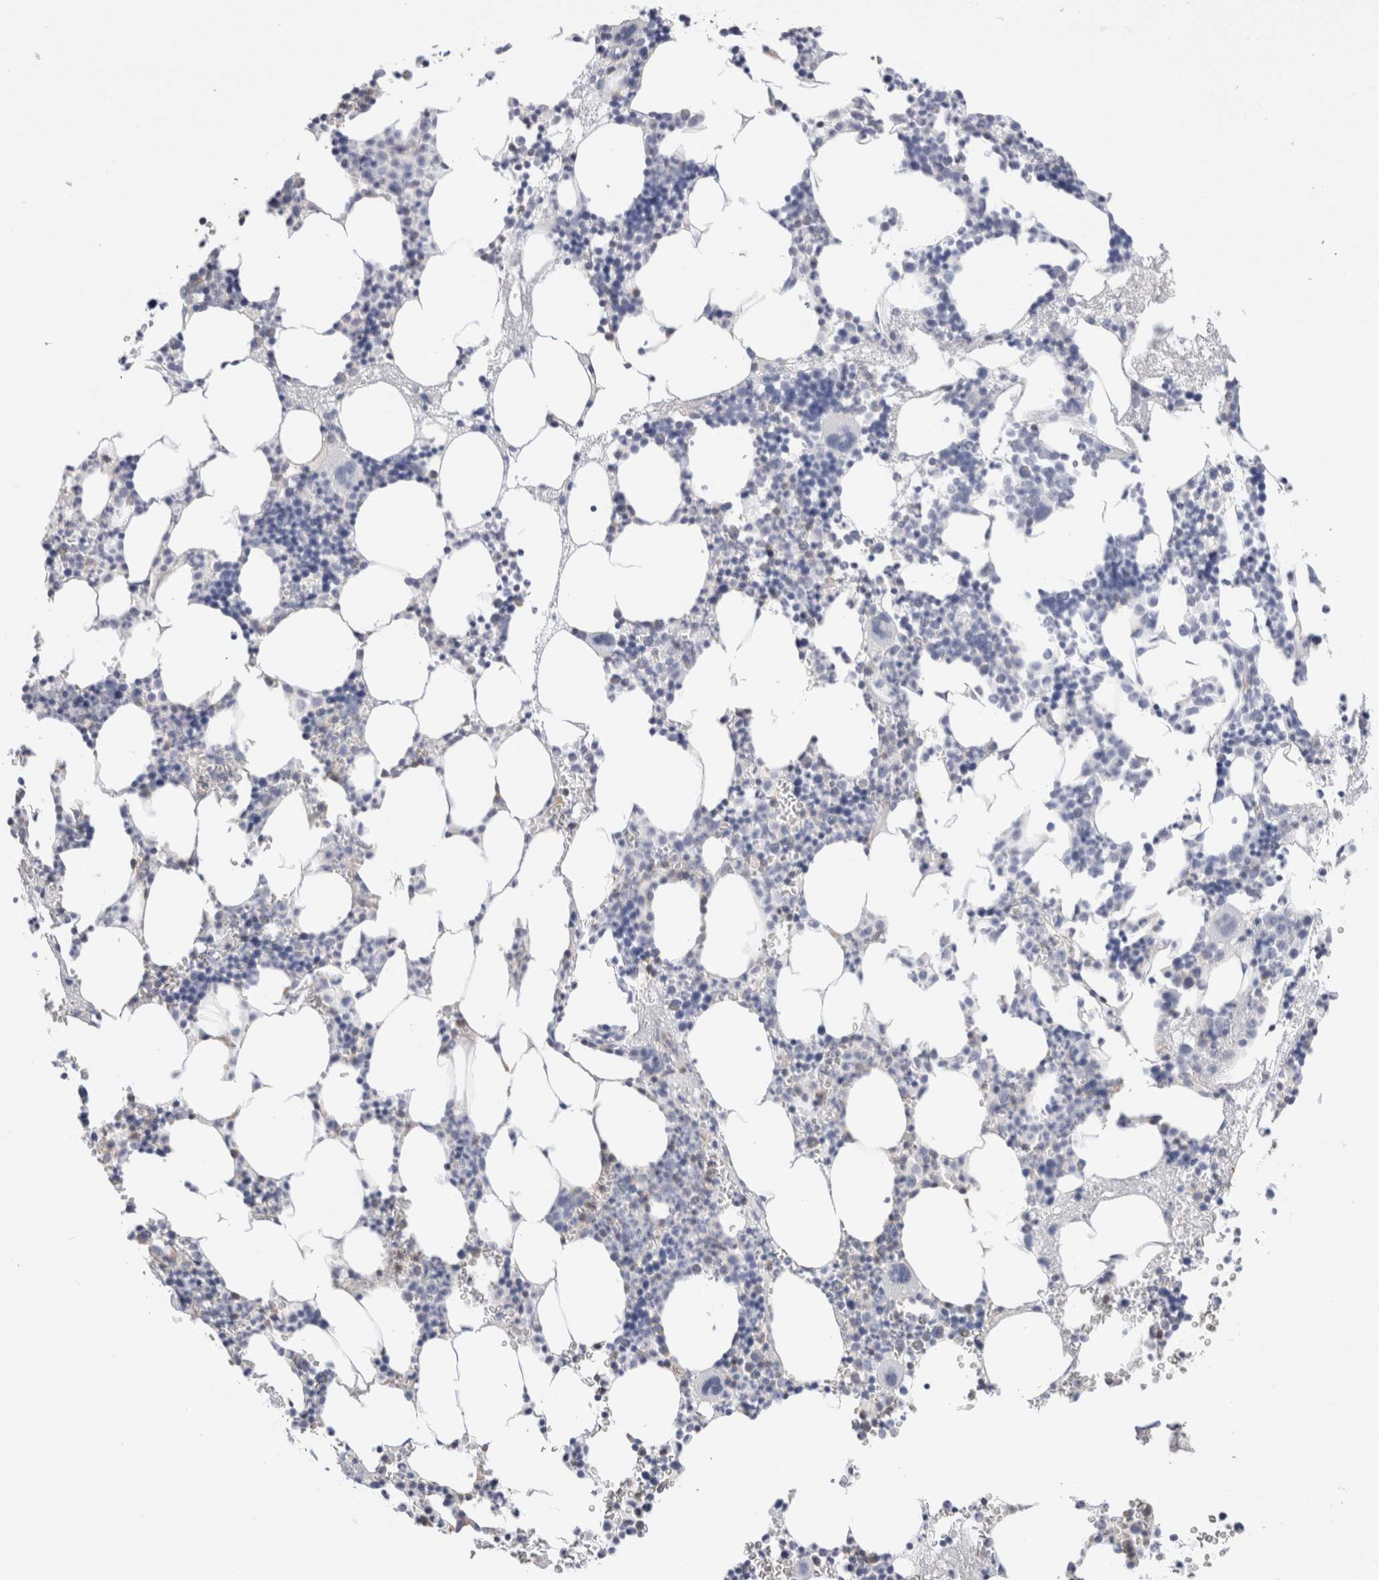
{"staining": {"intensity": "moderate", "quantity": "<25%", "location": "cytoplasmic/membranous"}, "tissue": "bone marrow", "cell_type": "Hematopoietic cells", "image_type": "normal", "snomed": [{"axis": "morphology", "description": "Normal tissue, NOS"}, {"axis": "morphology", "description": "Inflammation, NOS"}, {"axis": "topography", "description": "Bone marrow"}], "caption": "Bone marrow stained for a protein (brown) exhibits moderate cytoplasmic/membranous positive staining in about <25% of hematopoietic cells.", "gene": "CAPN2", "patient": {"sex": "female", "age": 67}}